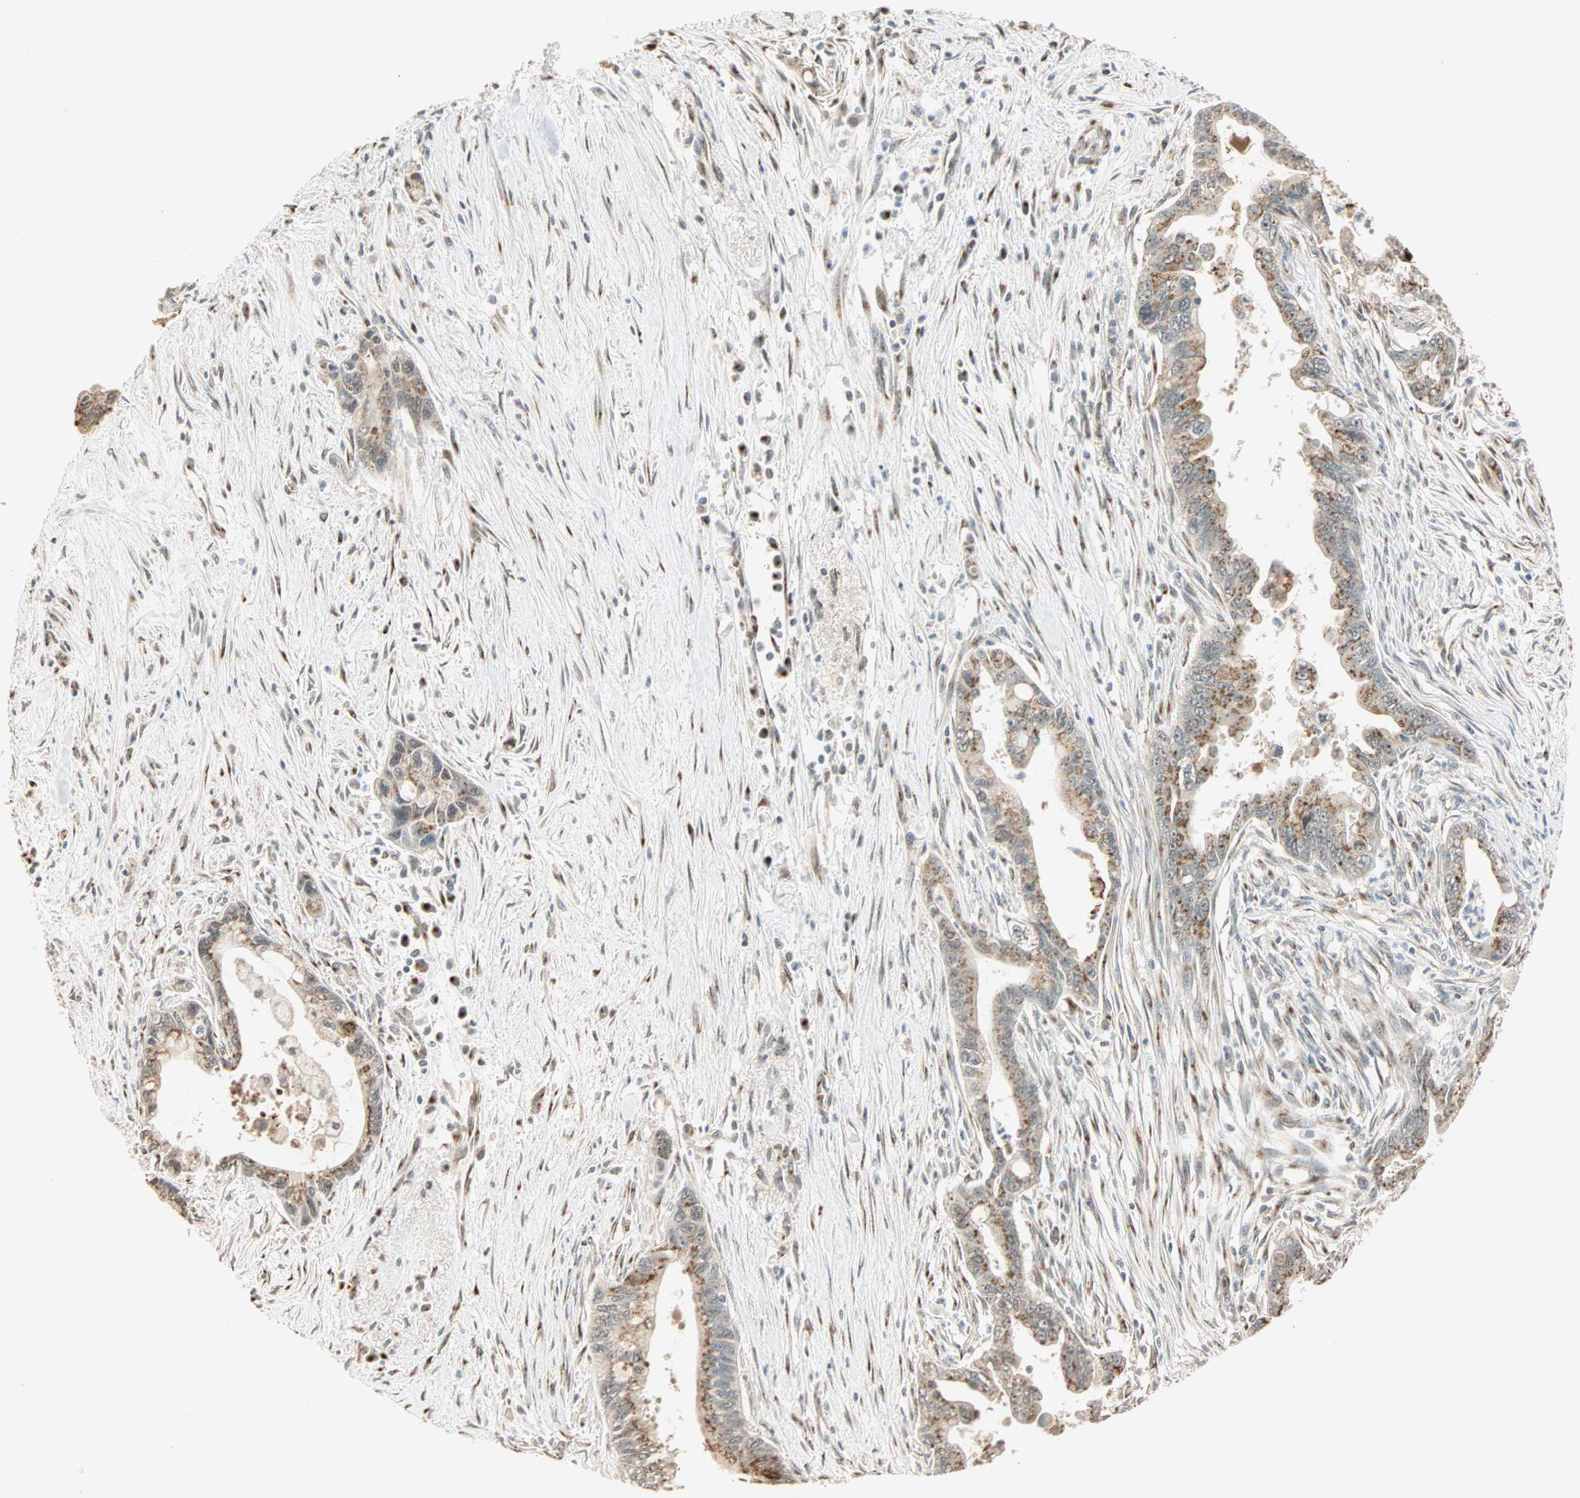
{"staining": {"intensity": "weak", "quantity": "25%-75%", "location": "cytoplasmic/membranous"}, "tissue": "pancreatic cancer", "cell_type": "Tumor cells", "image_type": "cancer", "snomed": [{"axis": "morphology", "description": "Adenocarcinoma, NOS"}, {"axis": "topography", "description": "Pancreas"}], "caption": "Immunohistochemical staining of adenocarcinoma (pancreatic) demonstrates low levels of weak cytoplasmic/membranous expression in about 25%-75% of tumor cells.", "gene": "PRDM2", "patient": {"sex": "male", "age": 70}}